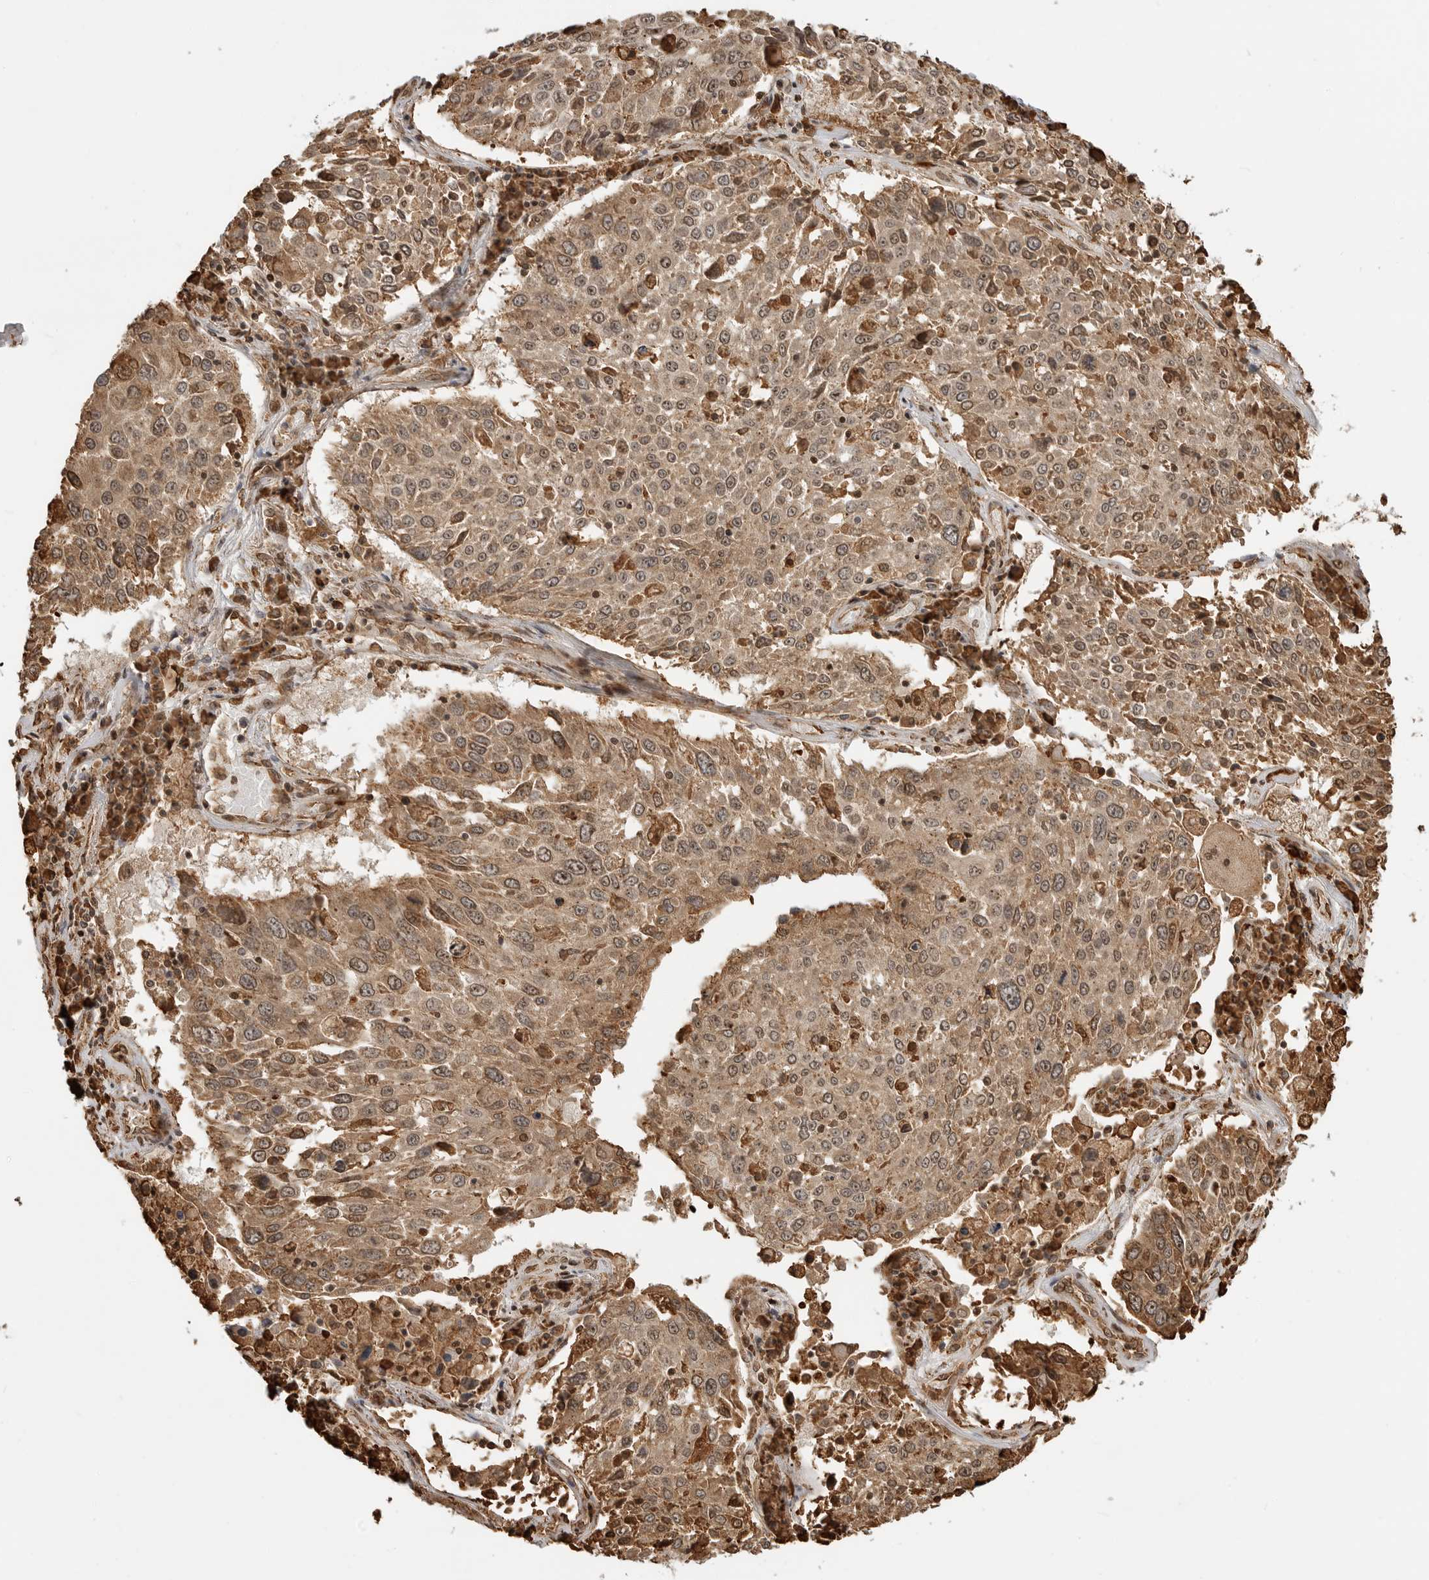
{"staining": {"intensity": "moderate", "quantity": ">75%", "location": "cytoplasmic/membranous,nuclear"}, "tissue": "lung cancer", "cell_type": "Tumor cells", "image_type": "cancer", "snomed": [{"axis": "morphology", "description": "Squamous cell carcinoma, NOS"}, {"axis": "topography", "description": "Lung"}], "caption": "This is a photomicrograph of immunohistochemistry (IHC) staining of lung cancer, which shows moderate expression in the cytoplasmic/membranous and nuclear of tumor cells.", "gene": "BMP2K", "patient": {"sex": "male", "age": 65}}